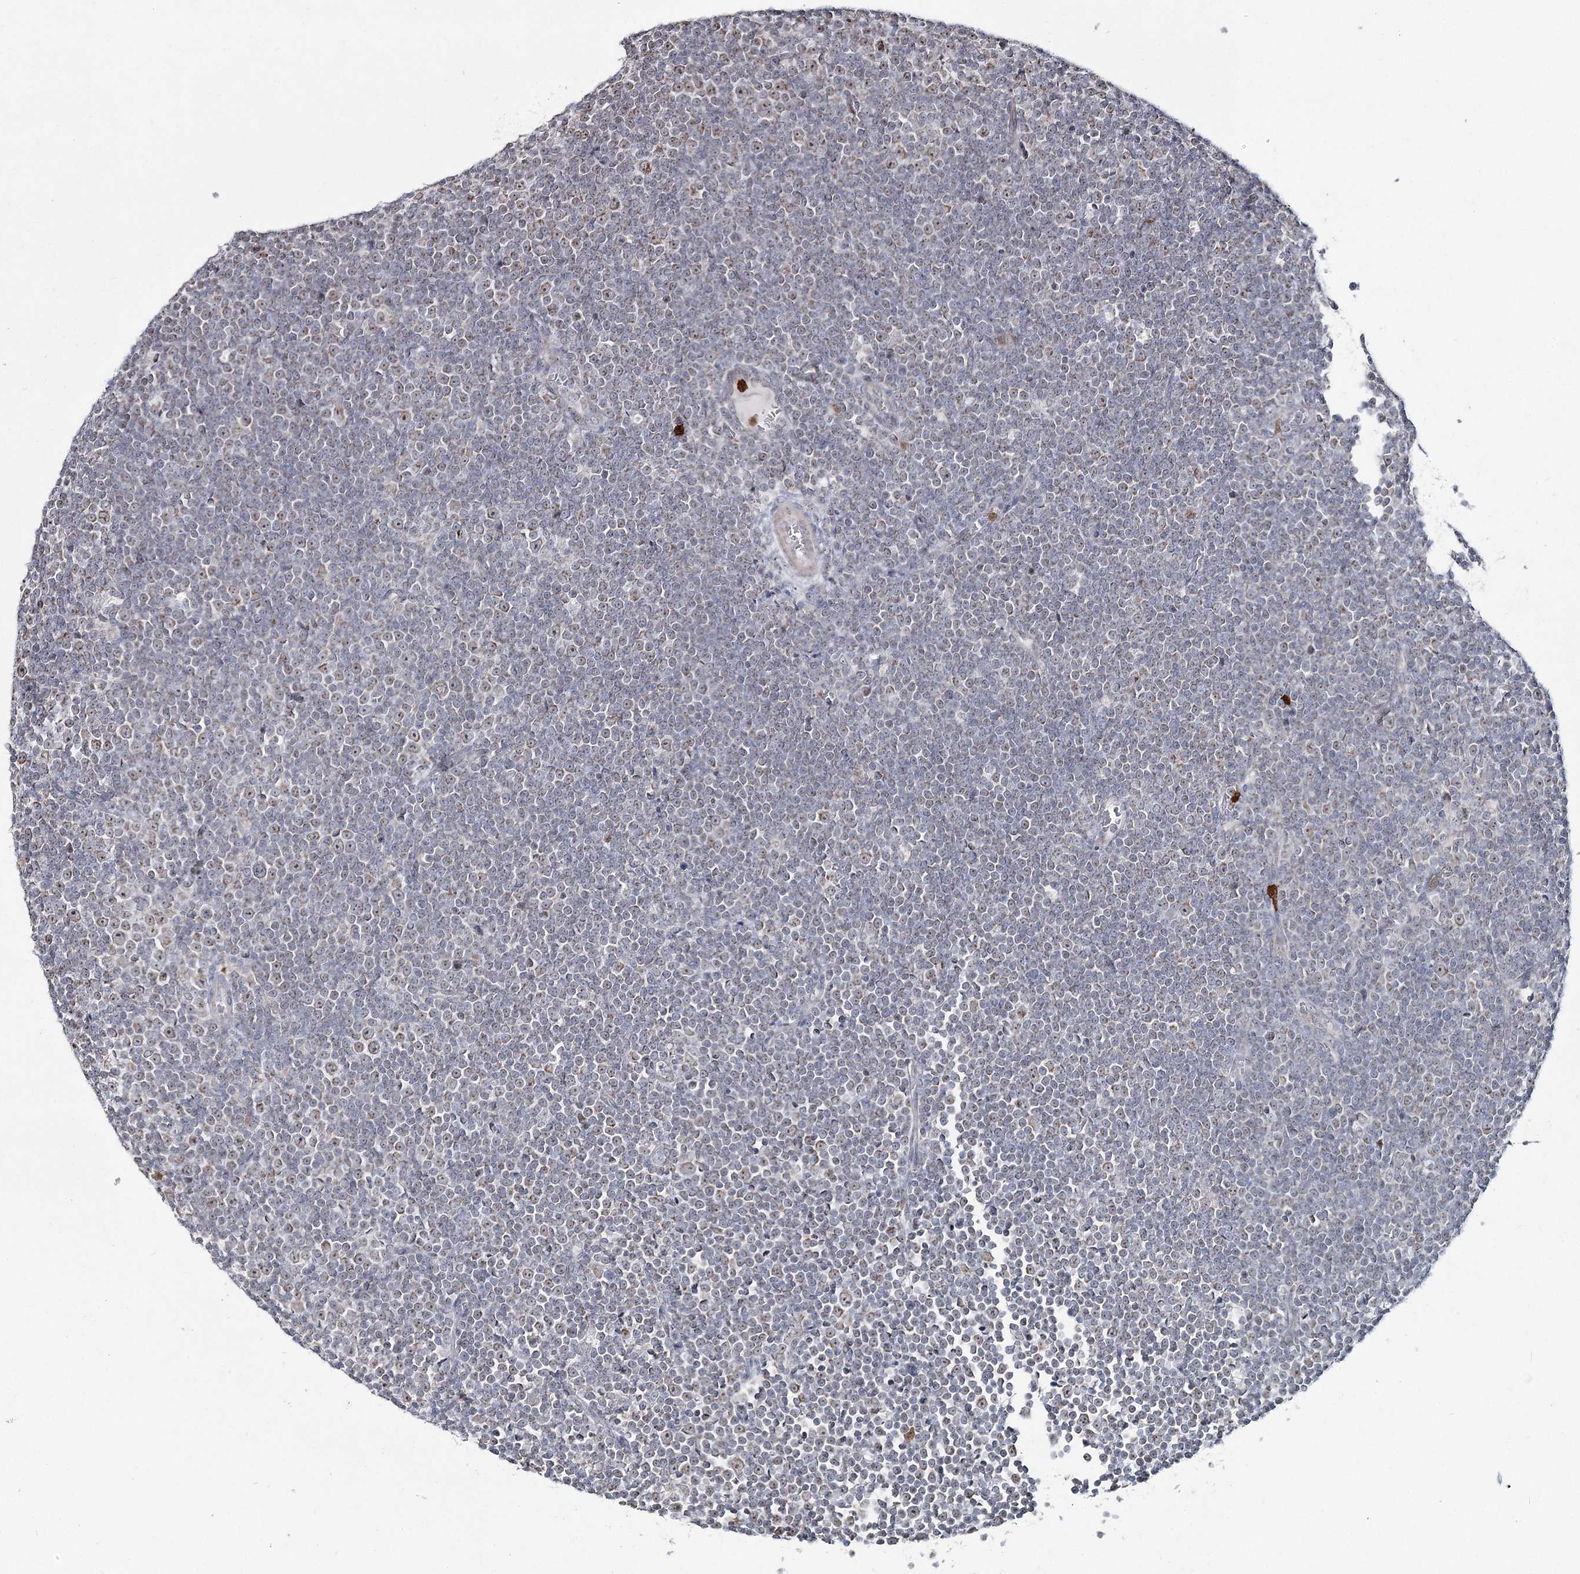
{"staining": {"intensity": "weak", "quantity": "25%-75%", "location": "cytoplasmic/membranous,nuclear"}, "tissue": "lymphoma", "cell_type": "Tumor cells", "image_type": "cancer", "snomed": [{"axis": "morphology", "description": "Malignant lymphoma, non-Hodgkin's type, Low grade"}, {"axis": "topography", "description": "Lymph node"}], "caption": "Low-grade malignant lymphoma, non-Hodgkin's type tissue displays weak cytoplasmic/membranous and nuclear positivity in approximately 25%-75% of tumor cells (IHC, brightfield microscopy, high magnification).", "gene": "ATAD1", "patient": {"sex": "female", "age": 67}}